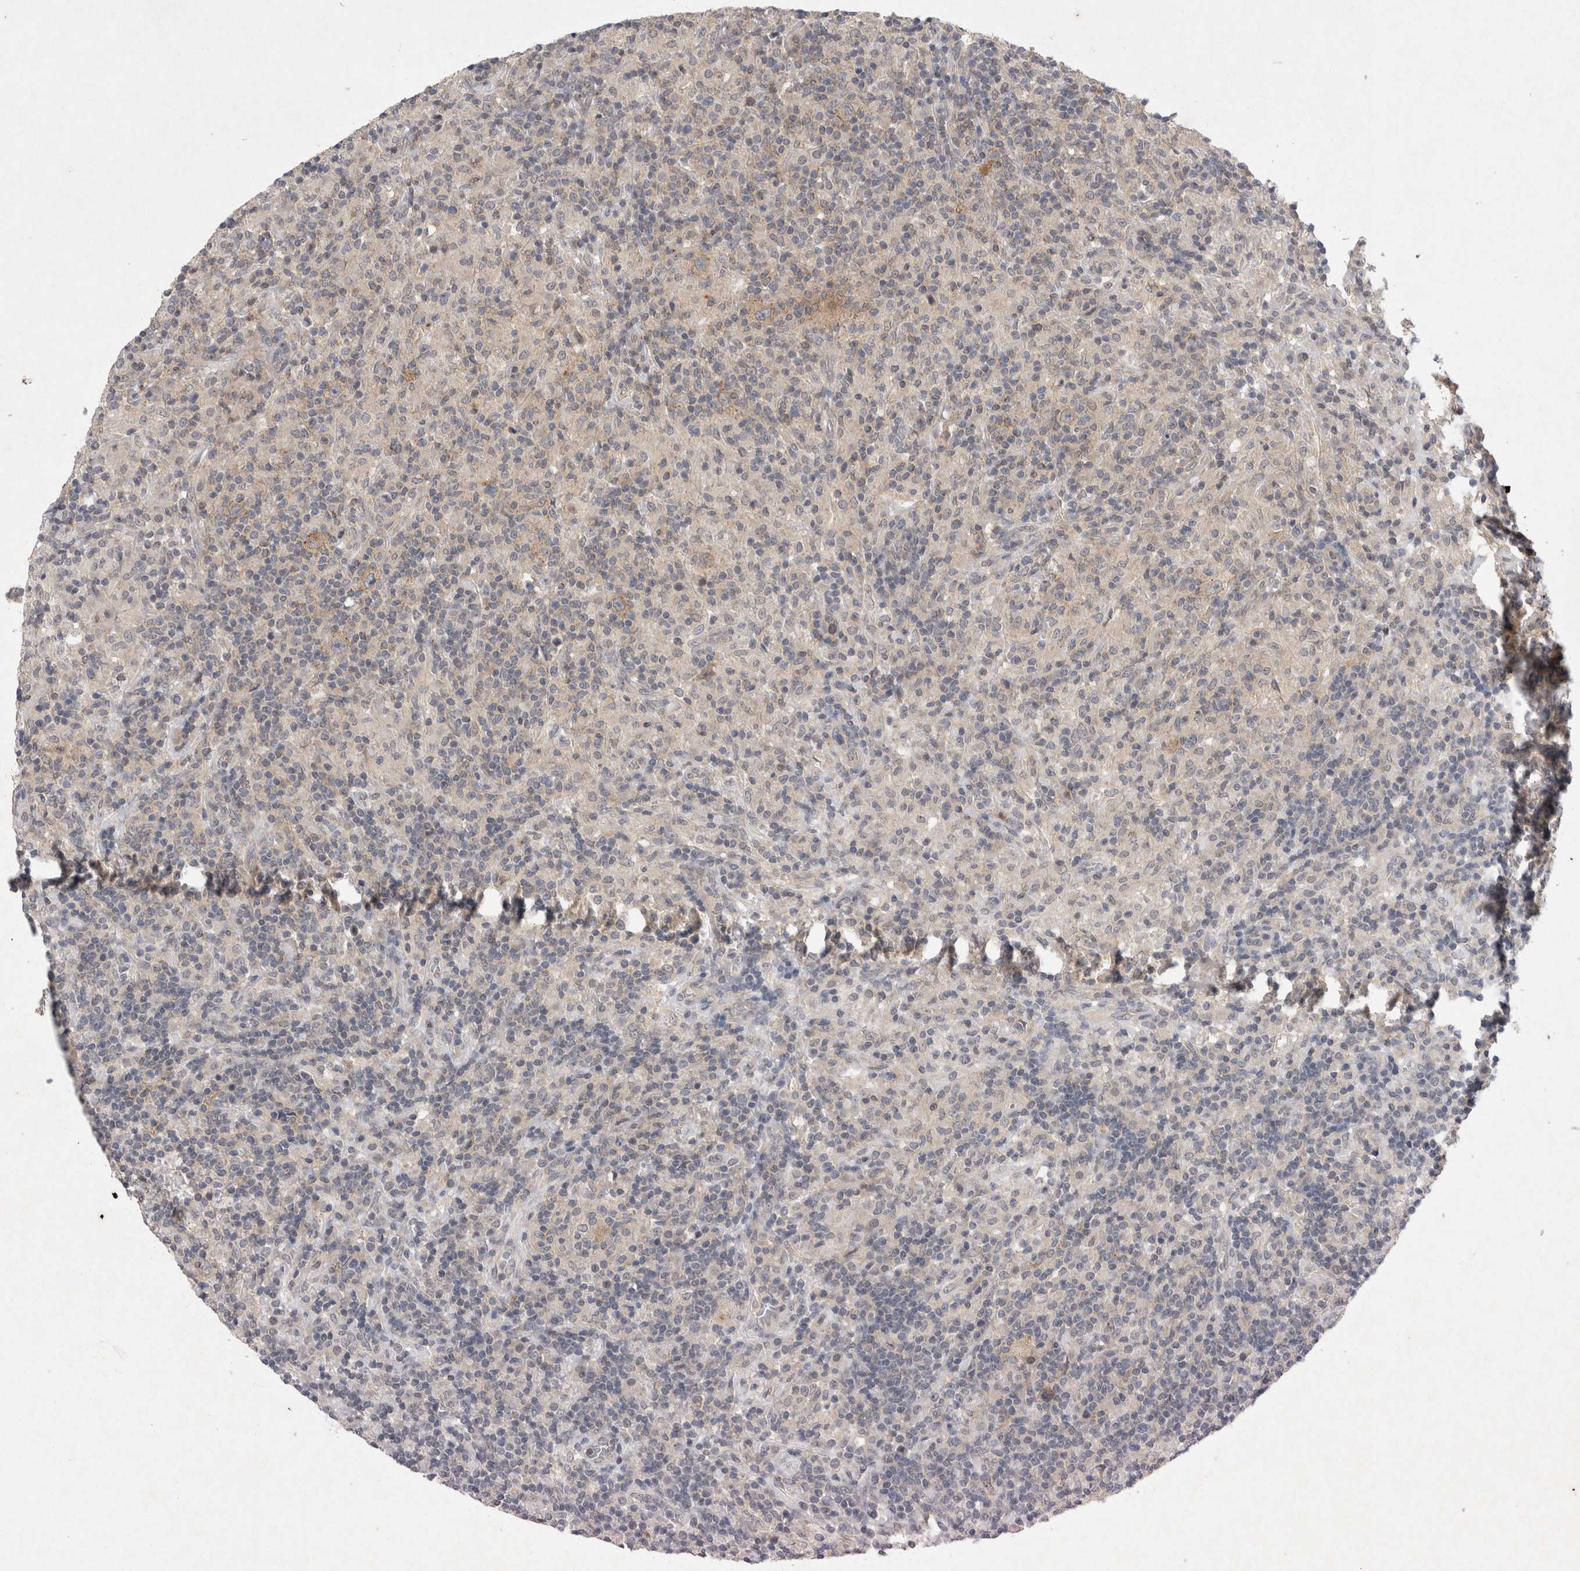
{"staining": {"intensity": "weak", "quantity": "25%-75%", "location": "cytoplasmic/membranous"}, "tissue": "lymphoma", "cell_type": "Tumor cells", "image_type": "cancer", "snomed": [{"axis": "morphology", "description": "Hodgkin's disease, NOS"}, {"axis": "topography", "description": "Lymph node"}], "caption": "This is a histology image of IHC staining of lymphoma, which shows weak positivity in the cytoplasmic/membranous of tumor cells.", "gene": "RASSF3", "patient": {"sex": "male", "age": 70}}